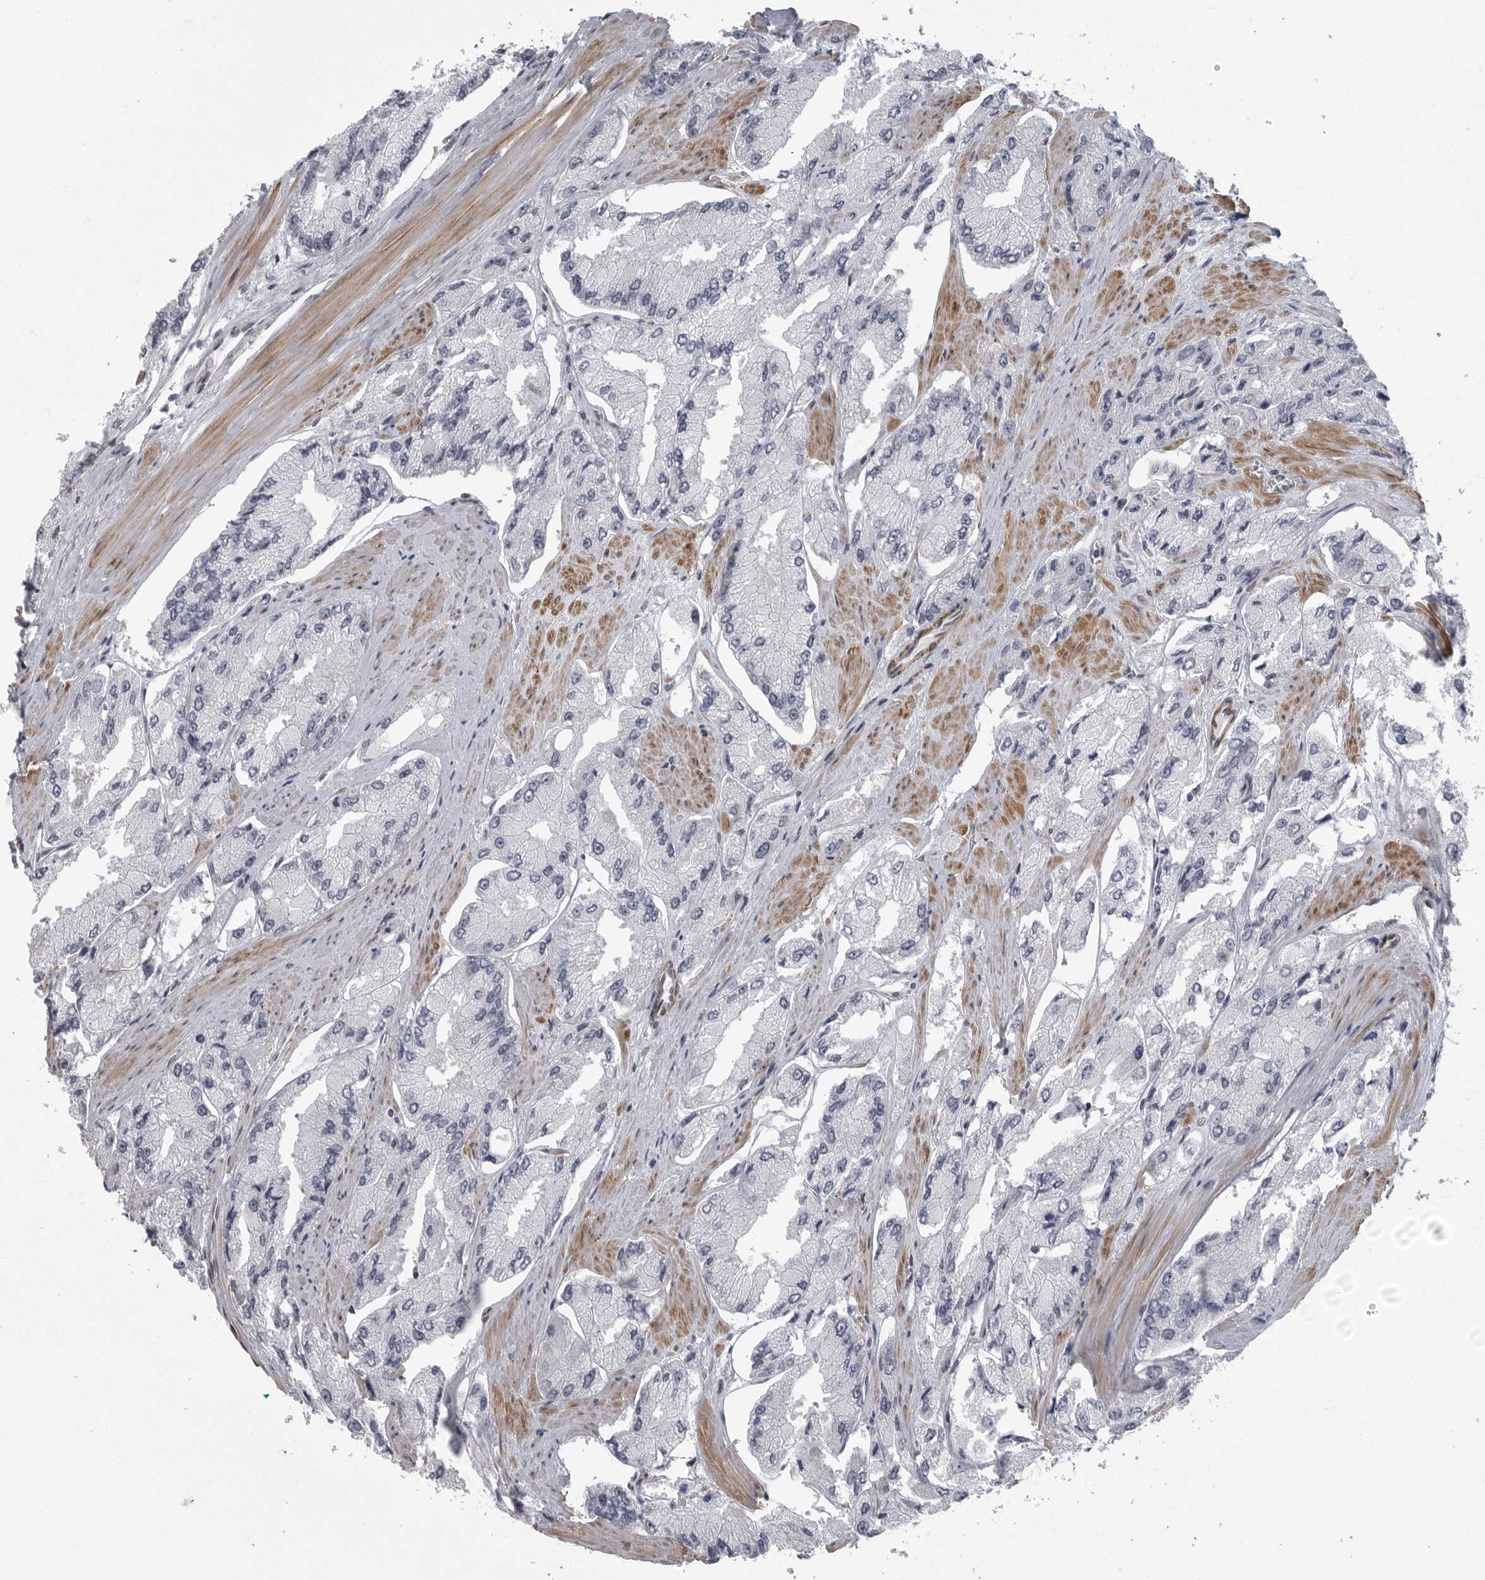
{"staining": {"intensity": "negative", "quantity": "none", "location": "none"}, "tissue": "prostate cancer", "cell_type": "Tumor cells", "image_type": "cancer", "snomed": [{"axis": "morphology", "description": "Adenocarcinoma, High grade"}, {"axis": "topography", "description": "Prostate"}], "caption": "A photomicrograph of human prostate adenocarcinoma (high-grade) is negative for staining in tumor cells.", "gene": "HMGN3", "patient": {"sex": "male", "age": 58}}